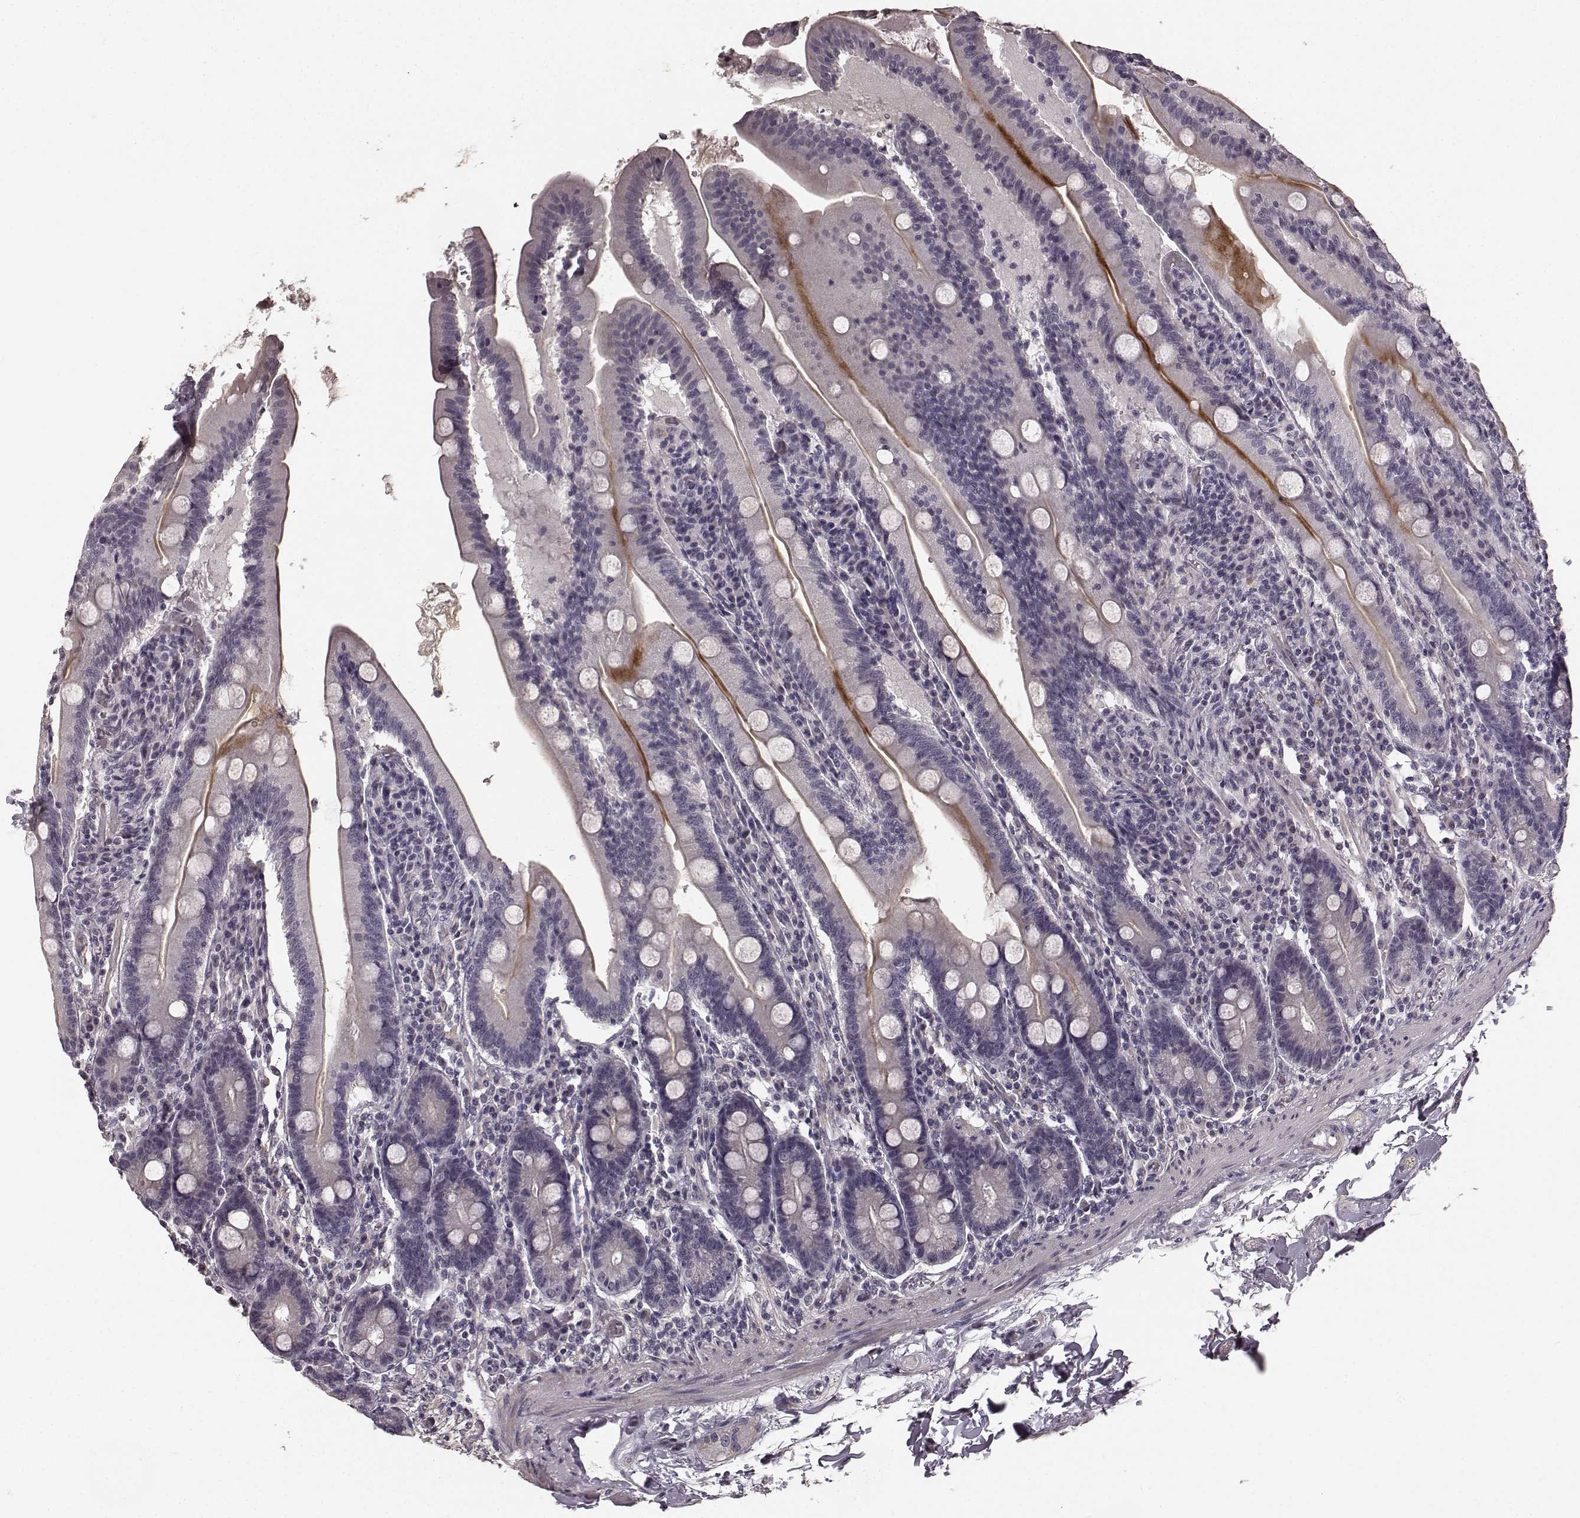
{"staining": {"intensity": "moderate", "quantity": "<25%", "location": "cytoplasmic/membranous"}, "tissue": "small intestine", "cell_type": "Glandular cells", "image_type": "normal", "snomed": [{"axis": "morphology", "description": "Normal tissue, NOS"}, {"axis": "topography", "description": "Small intestine"}], "caption": "Glandular cells display moderate cytoplasmic/membranous staining in approximately <25% of cells in normal small intestine. The protein is stained brown, and the nuclei are stained in blue (DAB IHC with brightfield microscopy, high magnification).", "gene": "RIT2", "patient": {"sex": "male", "age": 37}}